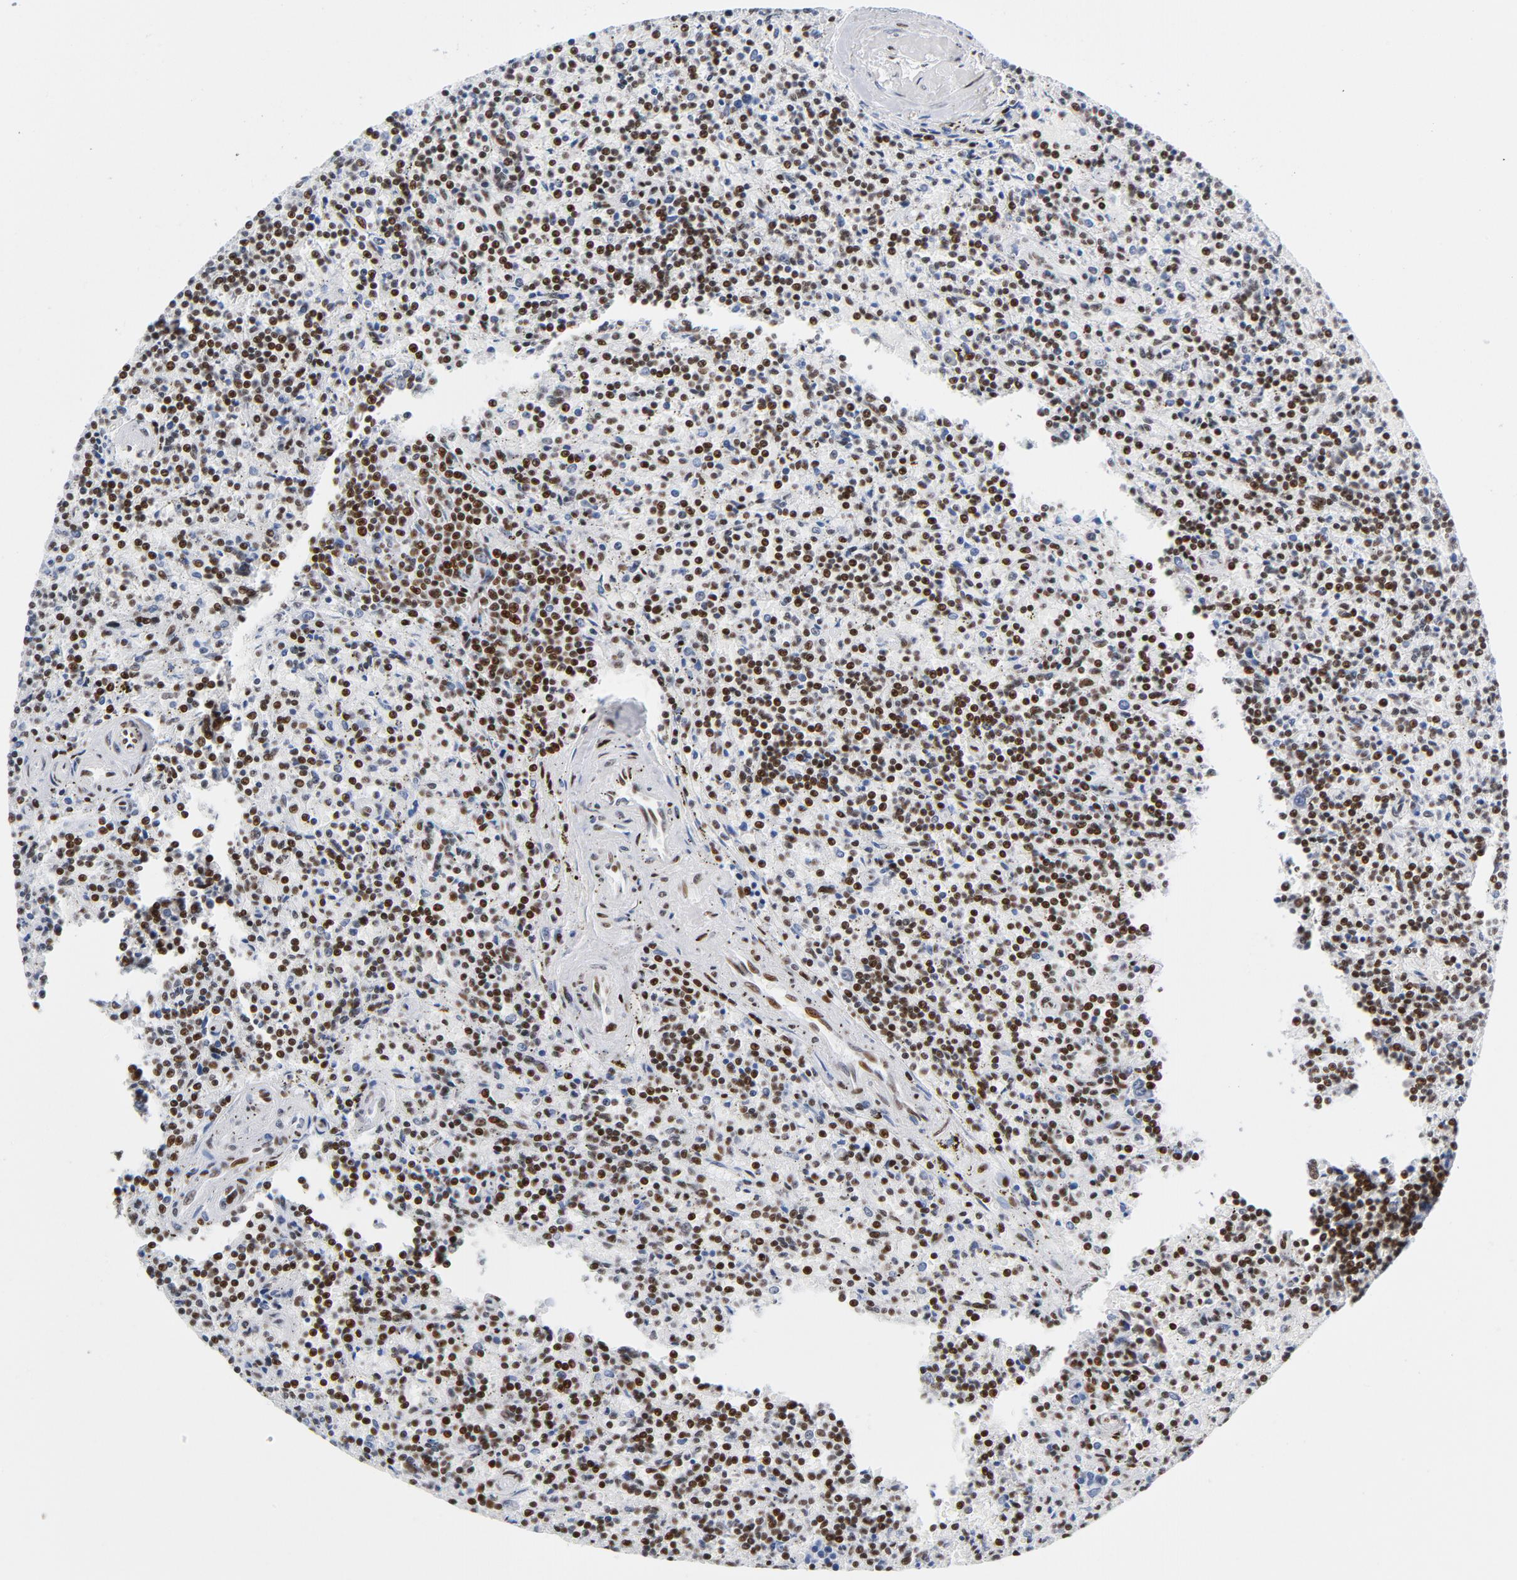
{"staining": {"intensity": "strong", "quantity": ">75%", "location": "nuclear"}, "tissue": "lymphoma", "cell_type": "Tumor cells", "image_type": "cancer", "snomed": [{"axis": "morphology", "description": "Malignant lymphoma, non-Hodgkin's type, Low grade"}, {"axis": "topography", "description": "Spleen"}], "caption": "Protein expression analysis of lymphoma demonstrates strong nuclear staining in about >75% of tumor cells.", "gene": "XRCC5", "patient": {"sex": "male", "age": 73}}